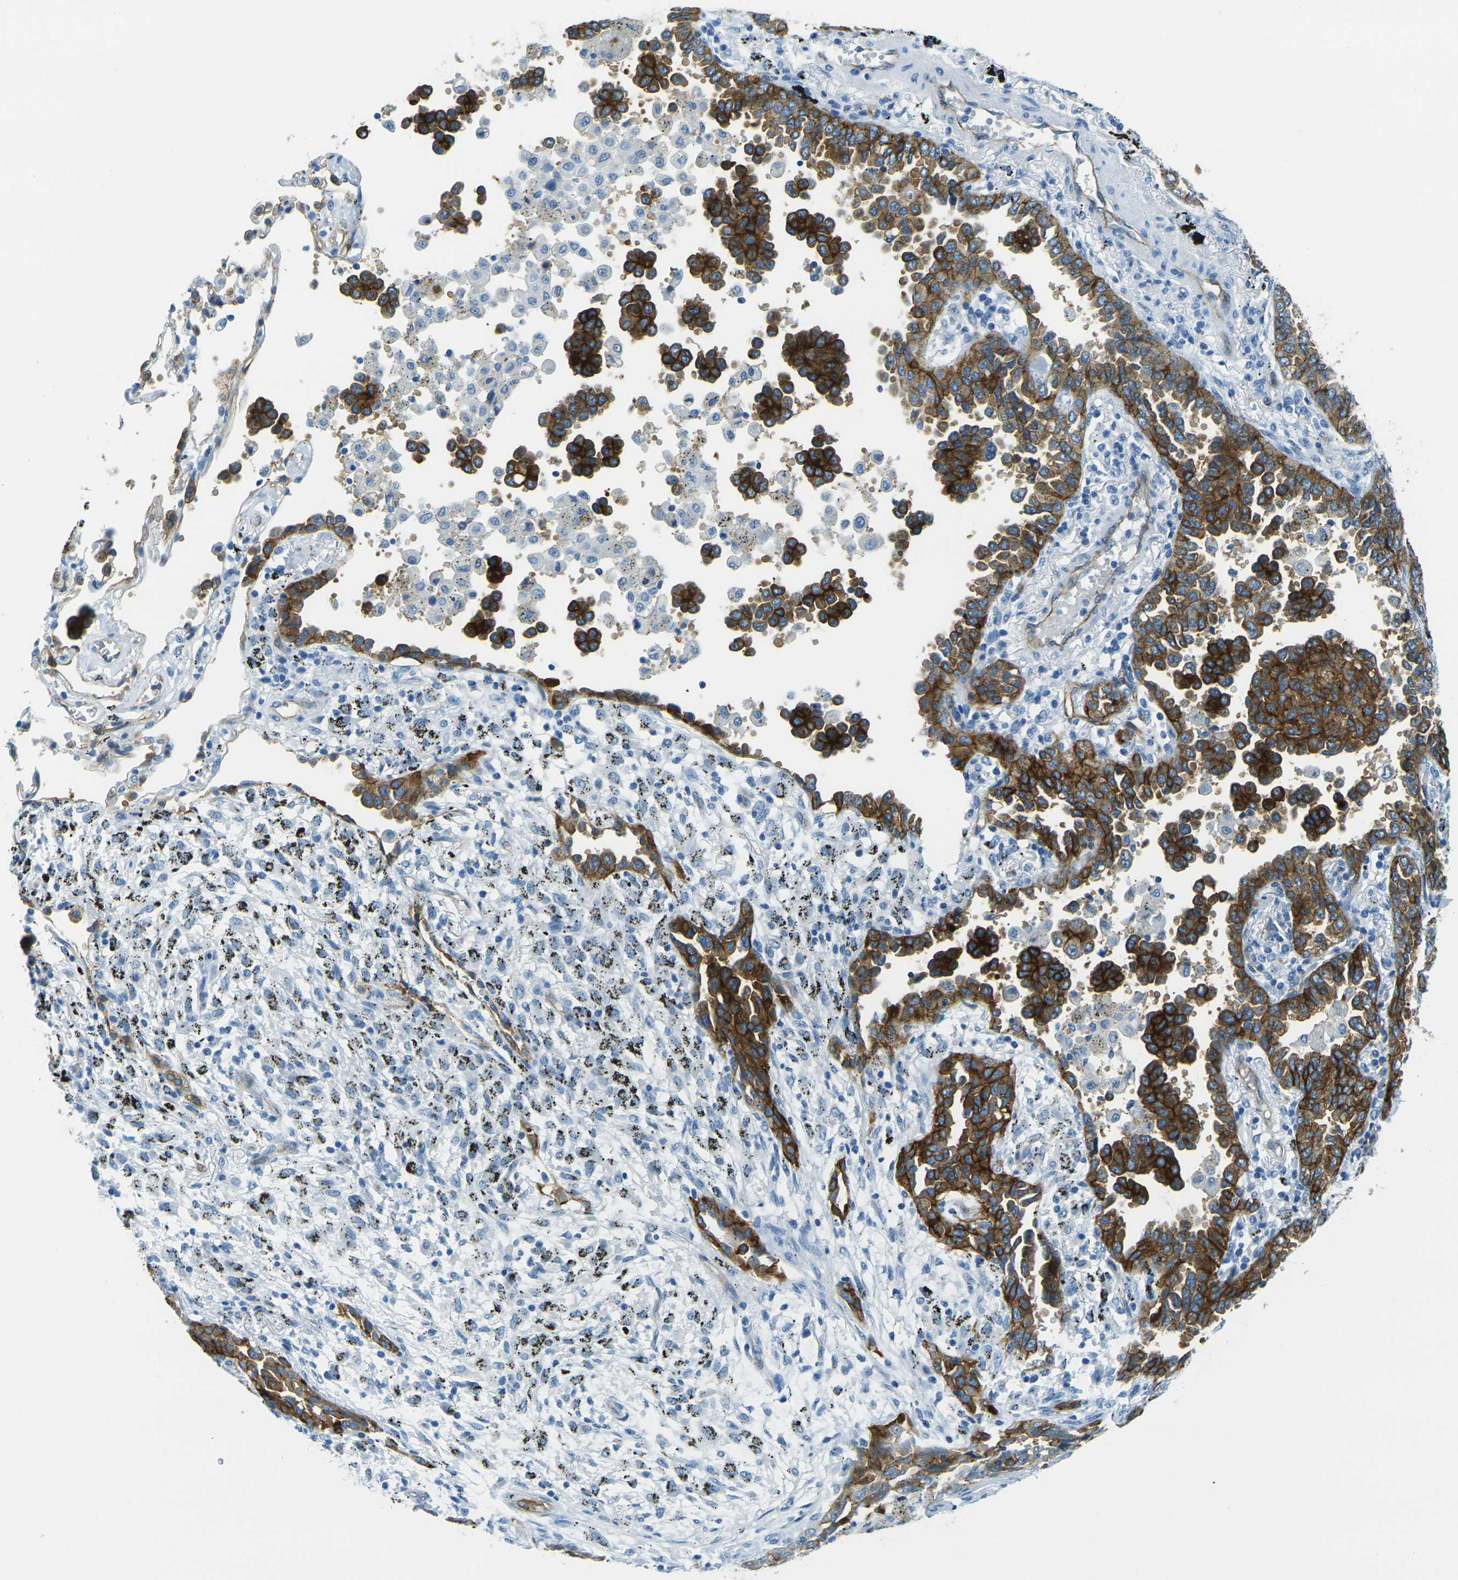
{"staining": {"intensity": "strong", "quantity": ">75%", "location": "cytoplasmic/membranous"}, "tissue": "lung cancer", "cell_type": "Tumor cells", "image_type": "cancer", "snomed": [{"axis": "morphology", "description": "Normal tissue, NOS"}, {"axis": "morphology", "description": "Adenocarcinoma, NOS"}, {"axis": "topography", "description": "Lung"}], "caption": "Immunohistochemical staining of human lung adenocarcinoma displays strong cytoplasmic/membranous protein positivity in approximately >75% of tumor cells.", "gene": "OCLN", "patient": {"sex": "male", "age": 59}}